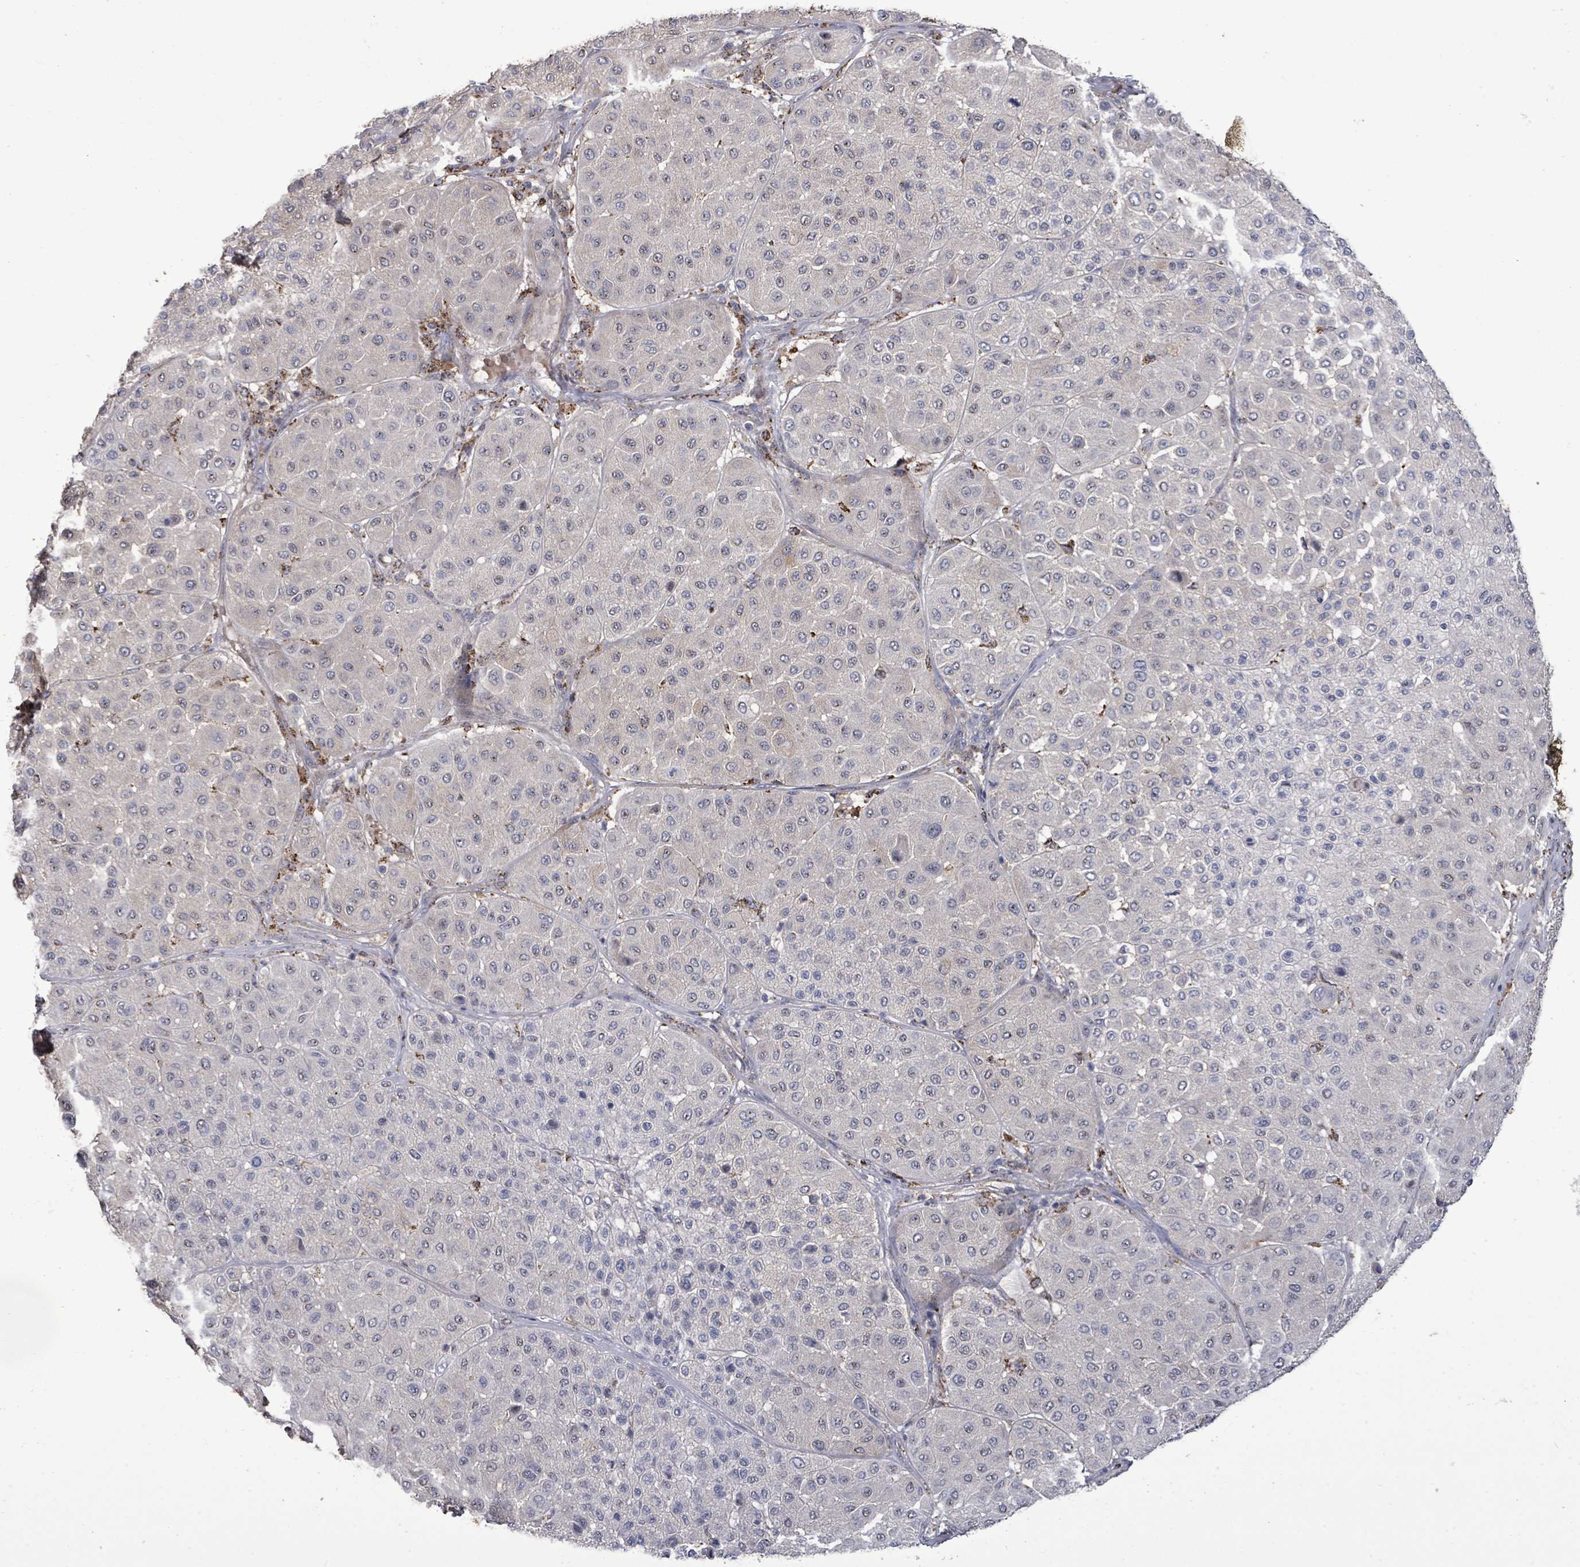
{"staining": {"intensity": "negative", "quantity": "none", "location": "none"}, "tissue": "melanoma", "cell_type": "Tumor cells", "image_type": "cancer", "snomed": [{"axis": "morphology", "description": "Malignant melanoma, Metastatic site"}, {"axis": "topography", "description": "Smooth muscle"}], "caption": "High magnification brightfield microscopy of melanoma stained with DAB (3,3'-diaminobenzidine) (brown) and counterstained with hematoxylin (blue): tumor cells show no significant positivity.", "gene": "MTMR12", "patient": {"sex": "male", "age": 41}}